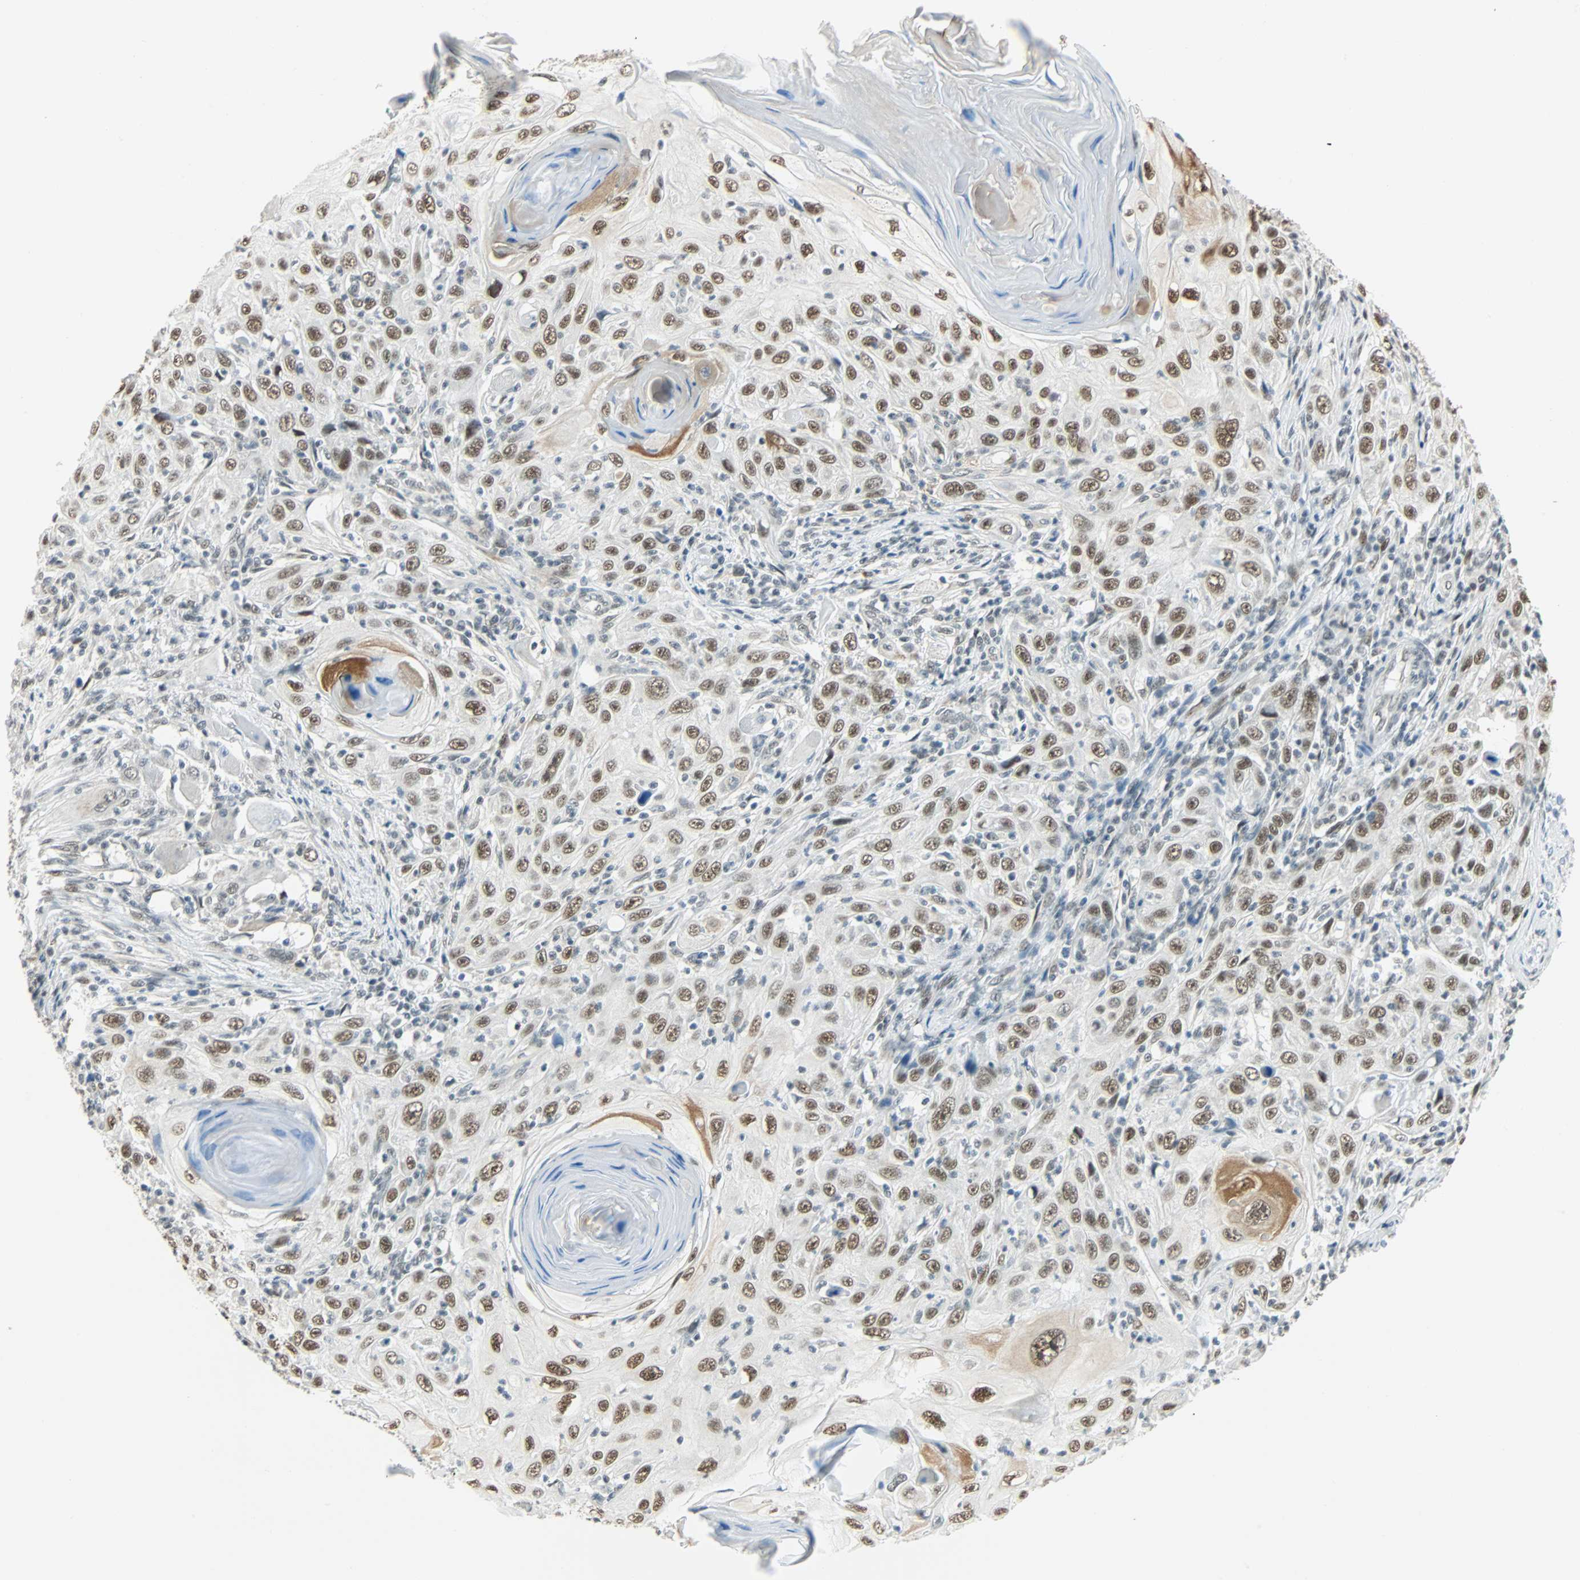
{"staining": {"intensity": "moderate", "quantity": ">75%", "location": "nuclear"}, "tissue": "skin cancer", "cell_type": "Tumor cells", "image_type": "cancer", "snomed": [{"axis": "morphology", "description": "Squamous cell carcinoma, NOS"}, {"axis": "topography", "description": "Skin"}], "caption": "Tumor cells show medium levels of moderate nuclear positivity in about >75% of cells in human skin squamous cell carcinoma.", "gene": "NELFE", "patient": {"sex": "female", "age": 88}}